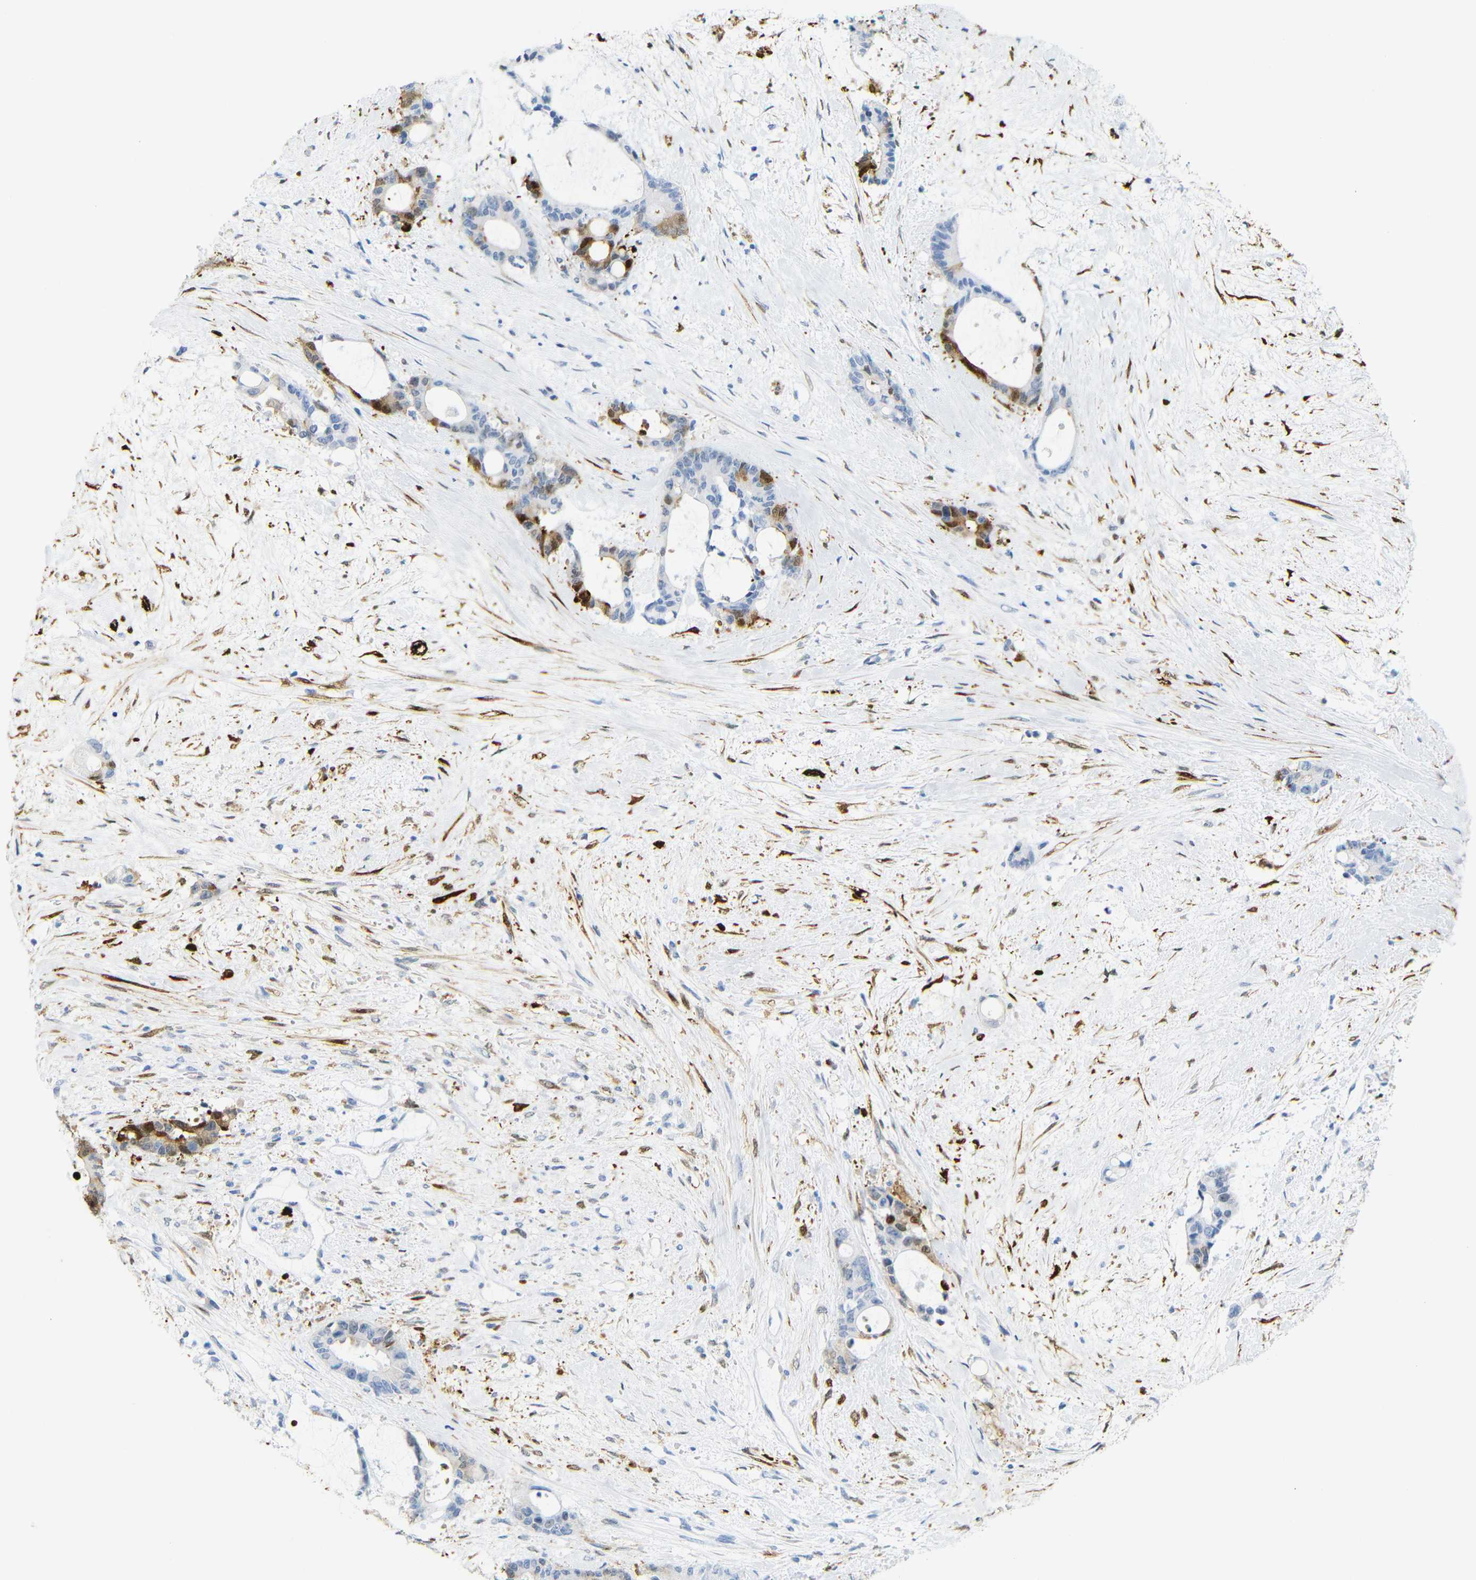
{"staining": {"intensity": "strong", "quantity": "<25%", "location": "cytoplasmic/membranous,nuclear"}, "tissue": "liver cancer", "cell_type": "Tumor cells", "image_type": "cancer", "snomed": [{"axis": "morphology", "description": "Normal tissue, NOS"}, {"axis": "morphology", "description": "Cholangiocarcinoma"}, {"axis": "topography", "description": "Liver"}, {"axis": "topography", "description": "Peripheral nerve tissue"}], "caption": "Liver cholangiocarcinoma was stained to show a protein in brown. There is medium levels of strong cytoplasmic/membranous and nuclear staining in approximately <25% of tumor cells.", "gene": "MT1A", "patient": {"sex": "female", "age": 73}}